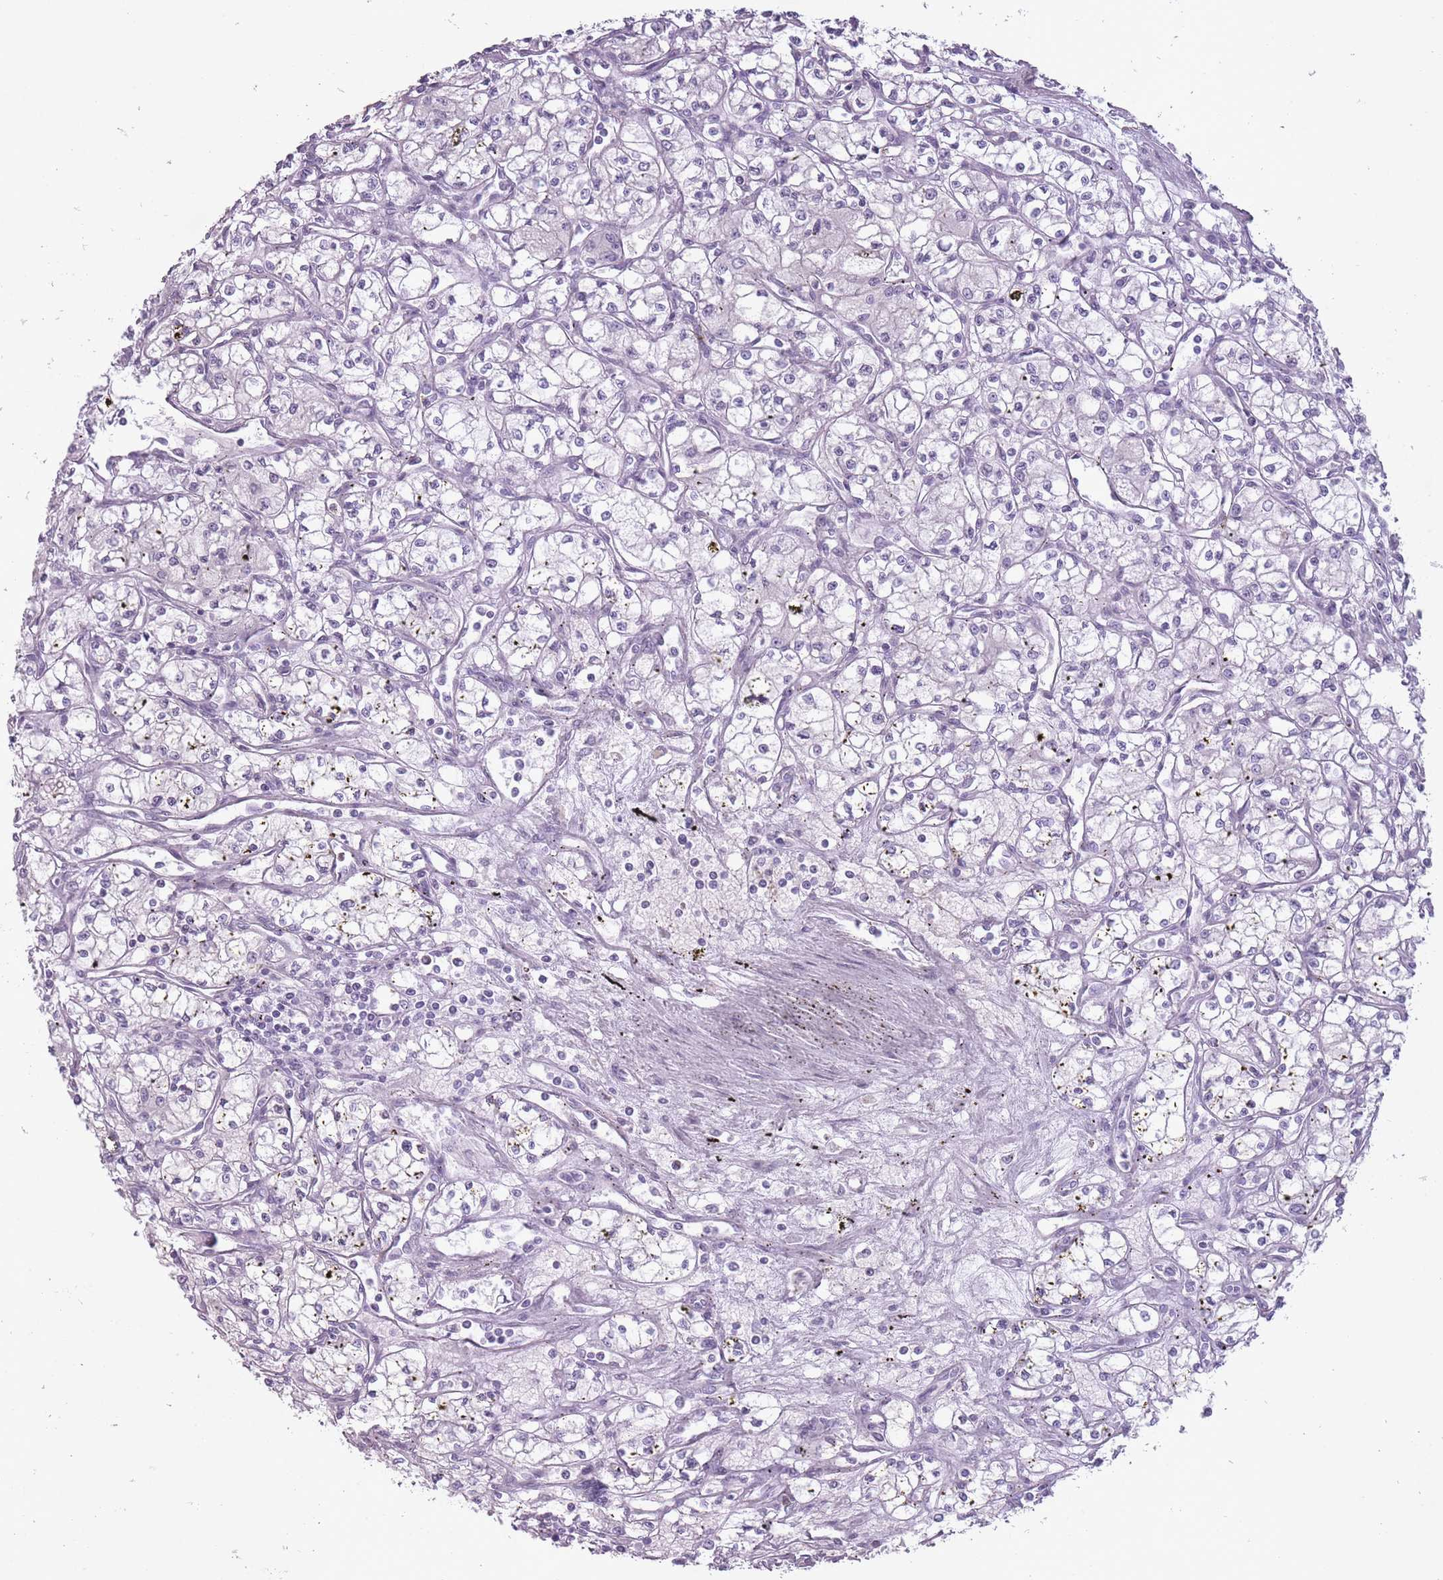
{"staining": {"intensity": "negative", "quantity": "none", "location": "none"}, "tissue": "renal cancer", "cell_type": "Tumor cells", "image_type": "cancer", "snomed": [{"axis": "morphology", "description": "Adenocarcinoma, NOS"}, {"axis": "topography", "description": "Kidney"}], "caption": "A high-resolution histopathology image shows immunohistochemistry (IHC) staining of adenocarcinoma (renal), which reveals no significant expression in tumor cells.", "gene": "RFX4", "patient": {"sex": "male", "age": 59}}